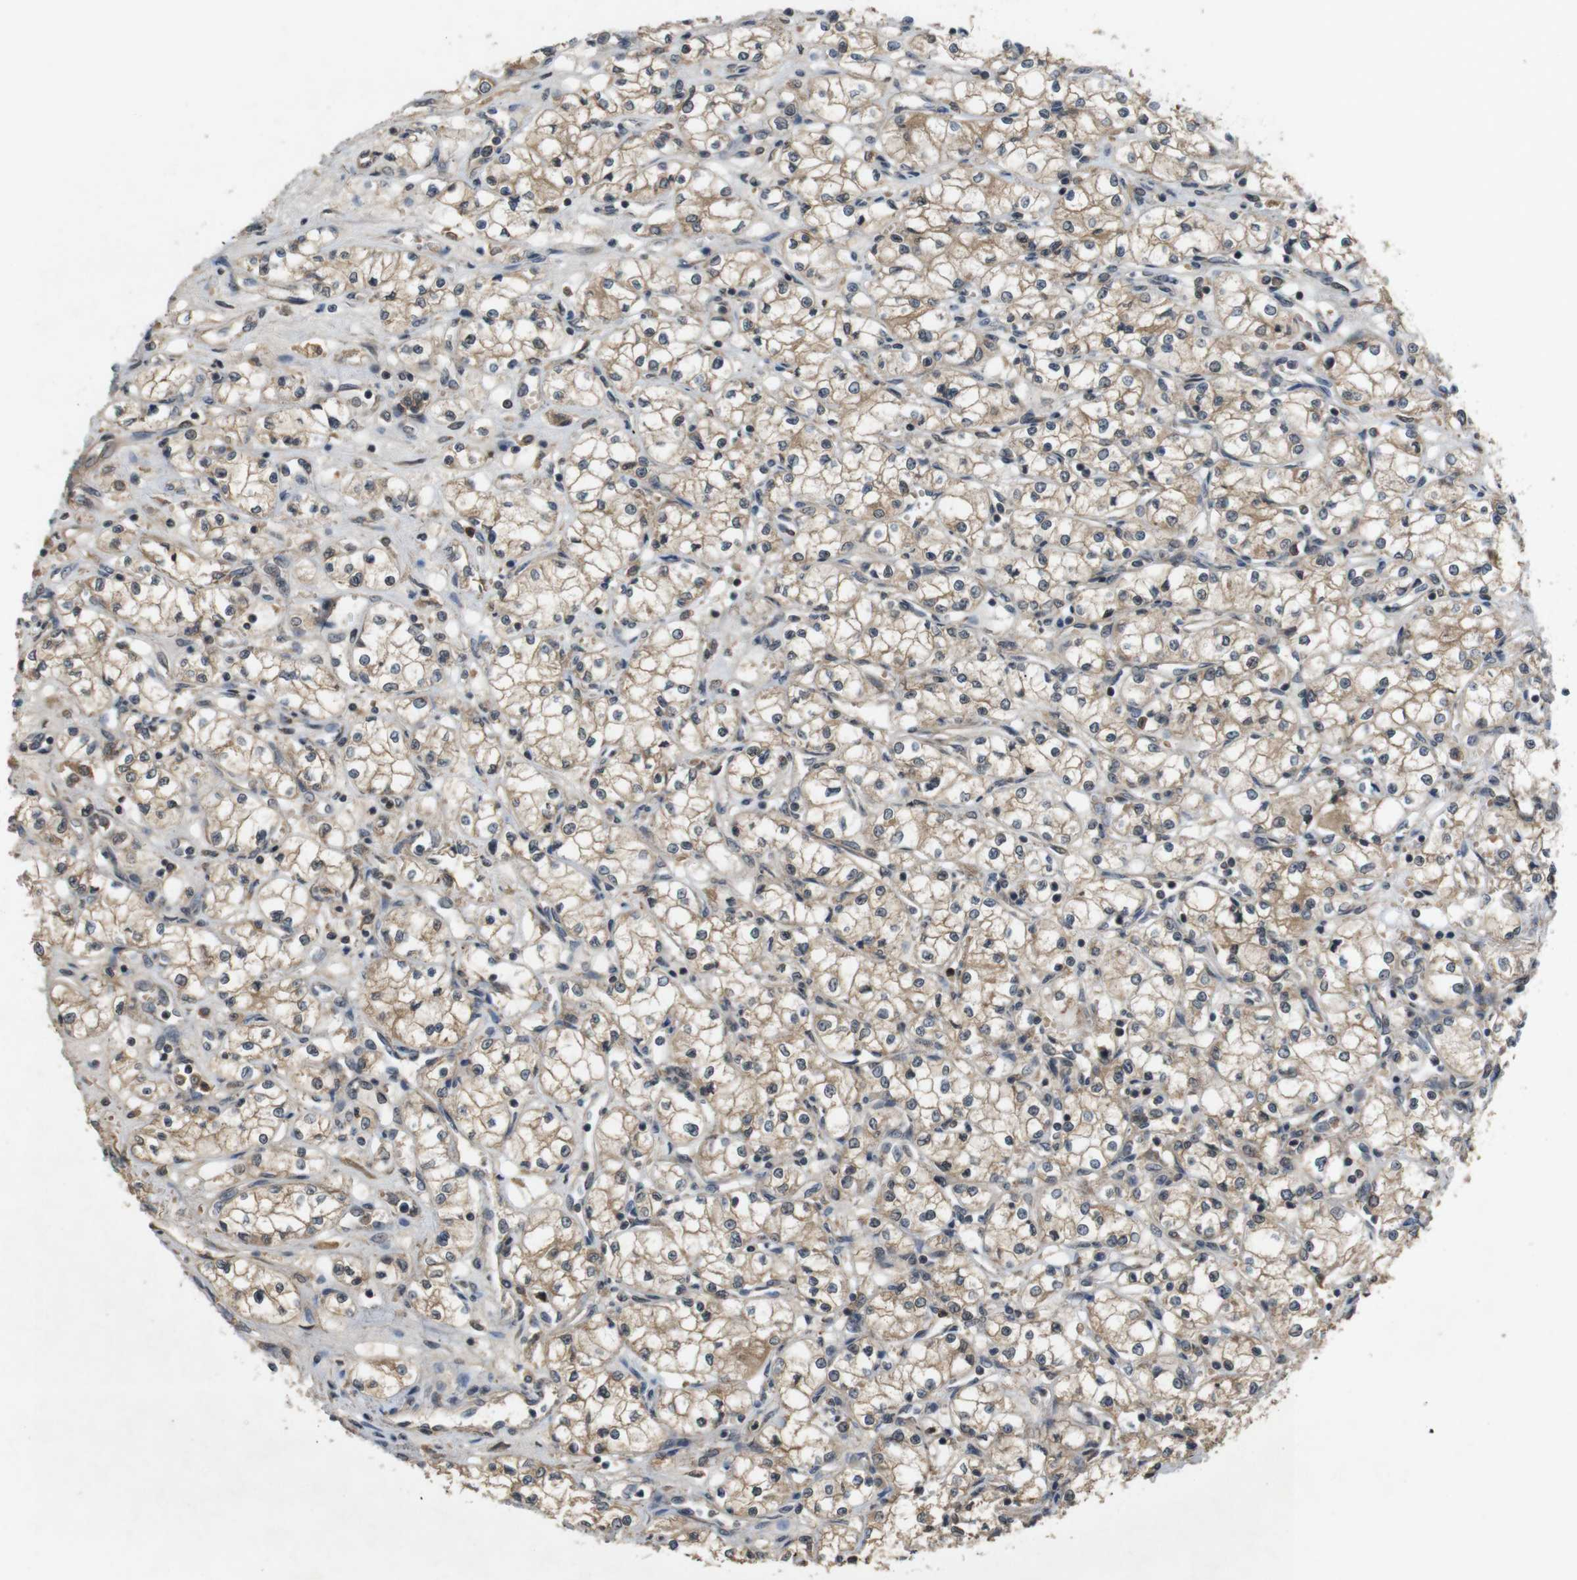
{"staining": {"intensity": "weak", "quantity": ">75%", "location": "cytoplasmic/membranous"}, "tissue": "renal cancer", "cell_type": "Tumor cells", "image_type": "cancer", "snomed": [{"axis": "morphology", "description": "Normal tissue, NOS"}, {"axis": "morphology", "description": "Adenocarcinoma, NOS"}, {"axis": "topography", "description": "Kidney"}], "caption": "Immunohistochemistry micrograph of neoplastic tissue: renal adenocarcinoma stained using immunohistochemistry displays low levels of weak protein expression localized specifically in the cytoplasmic/membranous of tumor cells, appearing as a cytoplasmic/membranous brown color.", "gene": "NFKBIE", "patient": {"sex": "male", "age": 59}}